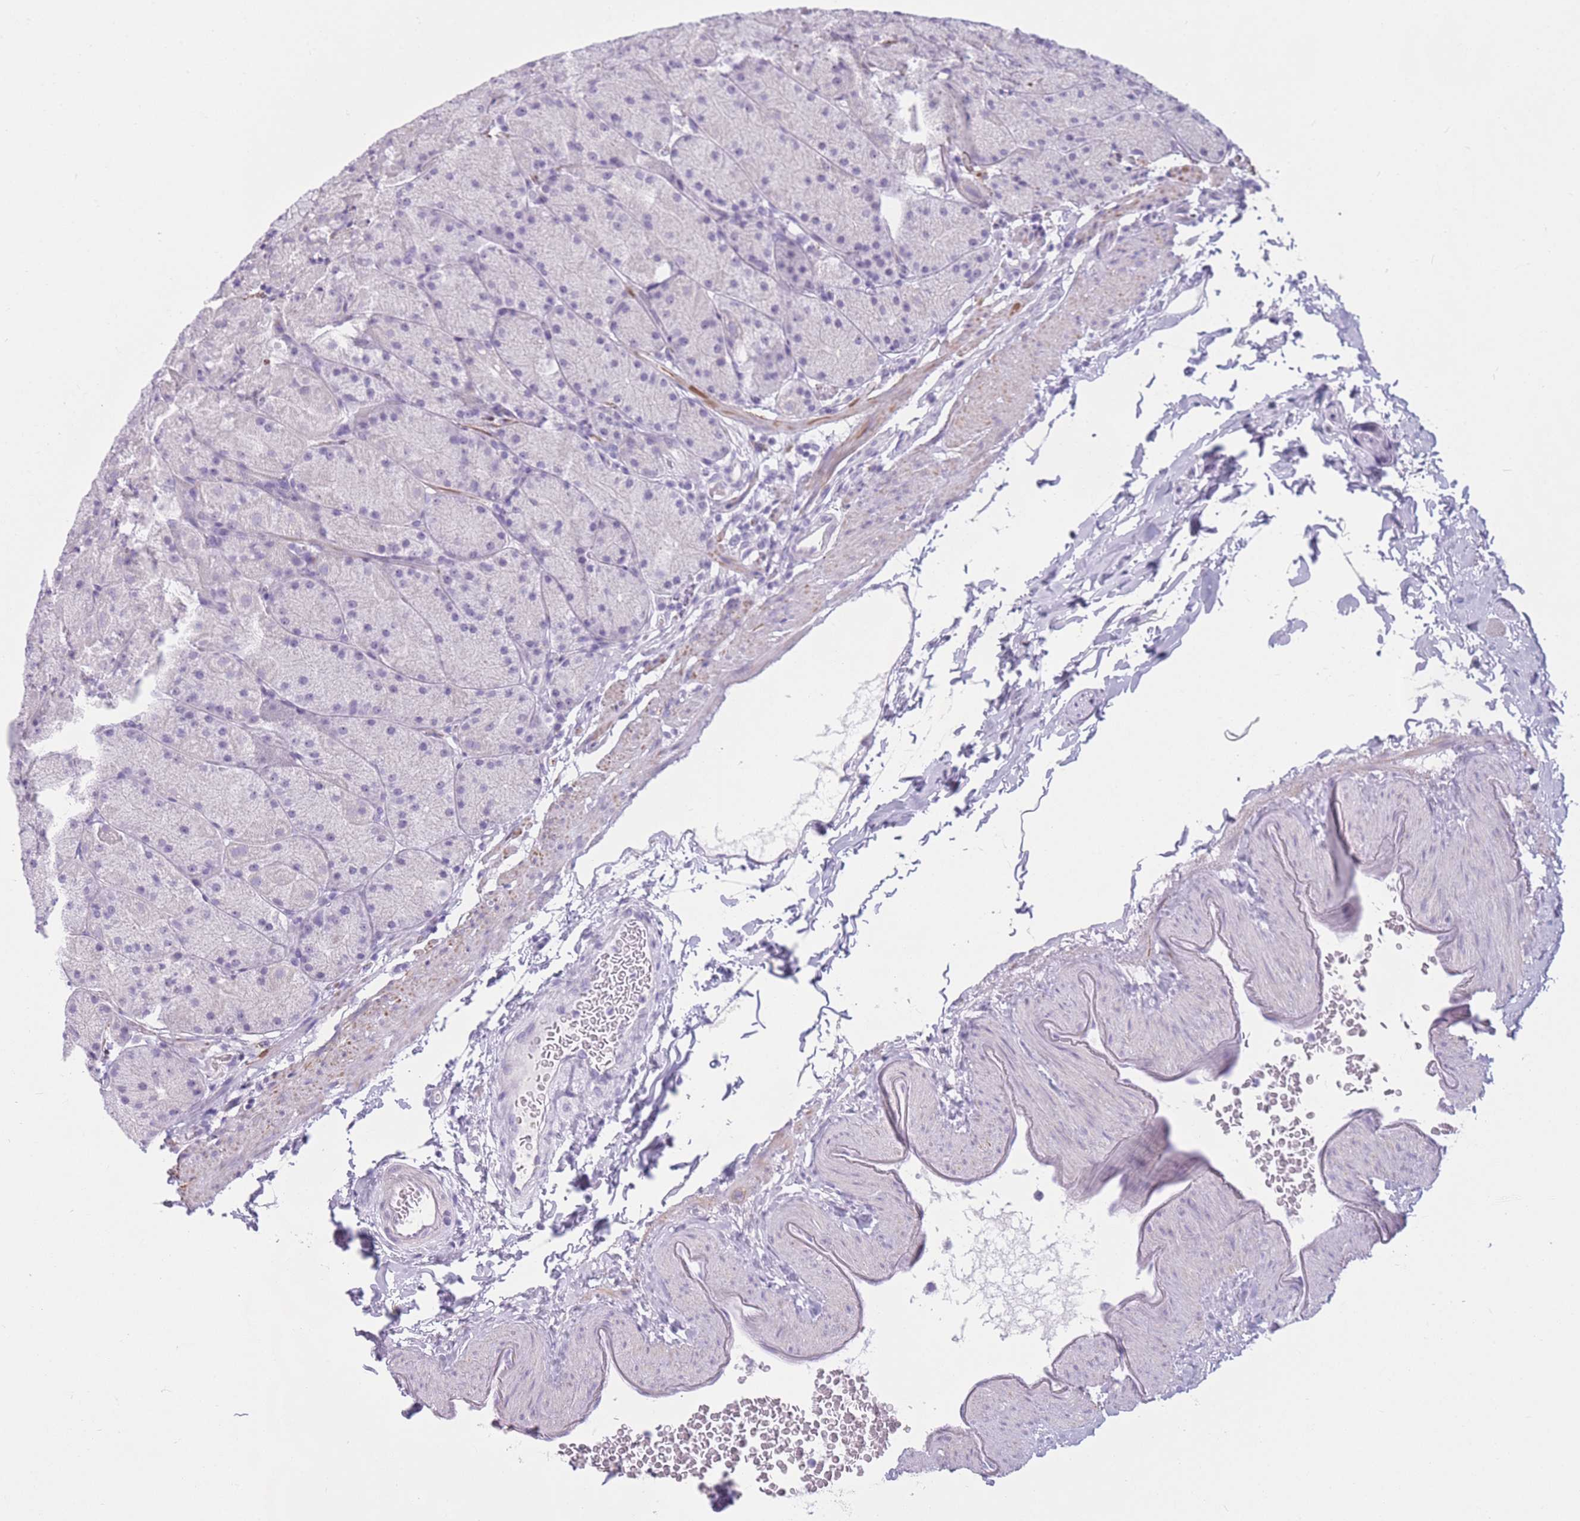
{"staining": {"intensity": "negative", "quantity": "none", "location": "none"}, "tissue": "stomach", "cell_type": "Glandular cells", "image_type": "normal", "snomed": [{"axis": "morphology", "description": "Normal tissue, NOS"}, {"axis": "topography", "description": "Stomach, upper"}, {"axis": "topography", "description": "Stomach, lower"}], "caption": "Glandular cells are negative for brown protein staining in normal stomach. (Immunohistochemistry, brightfield microscopy, high magnification).", "gene": "GOLGA6A", "patient": {"sex": "male", "age": 67}}